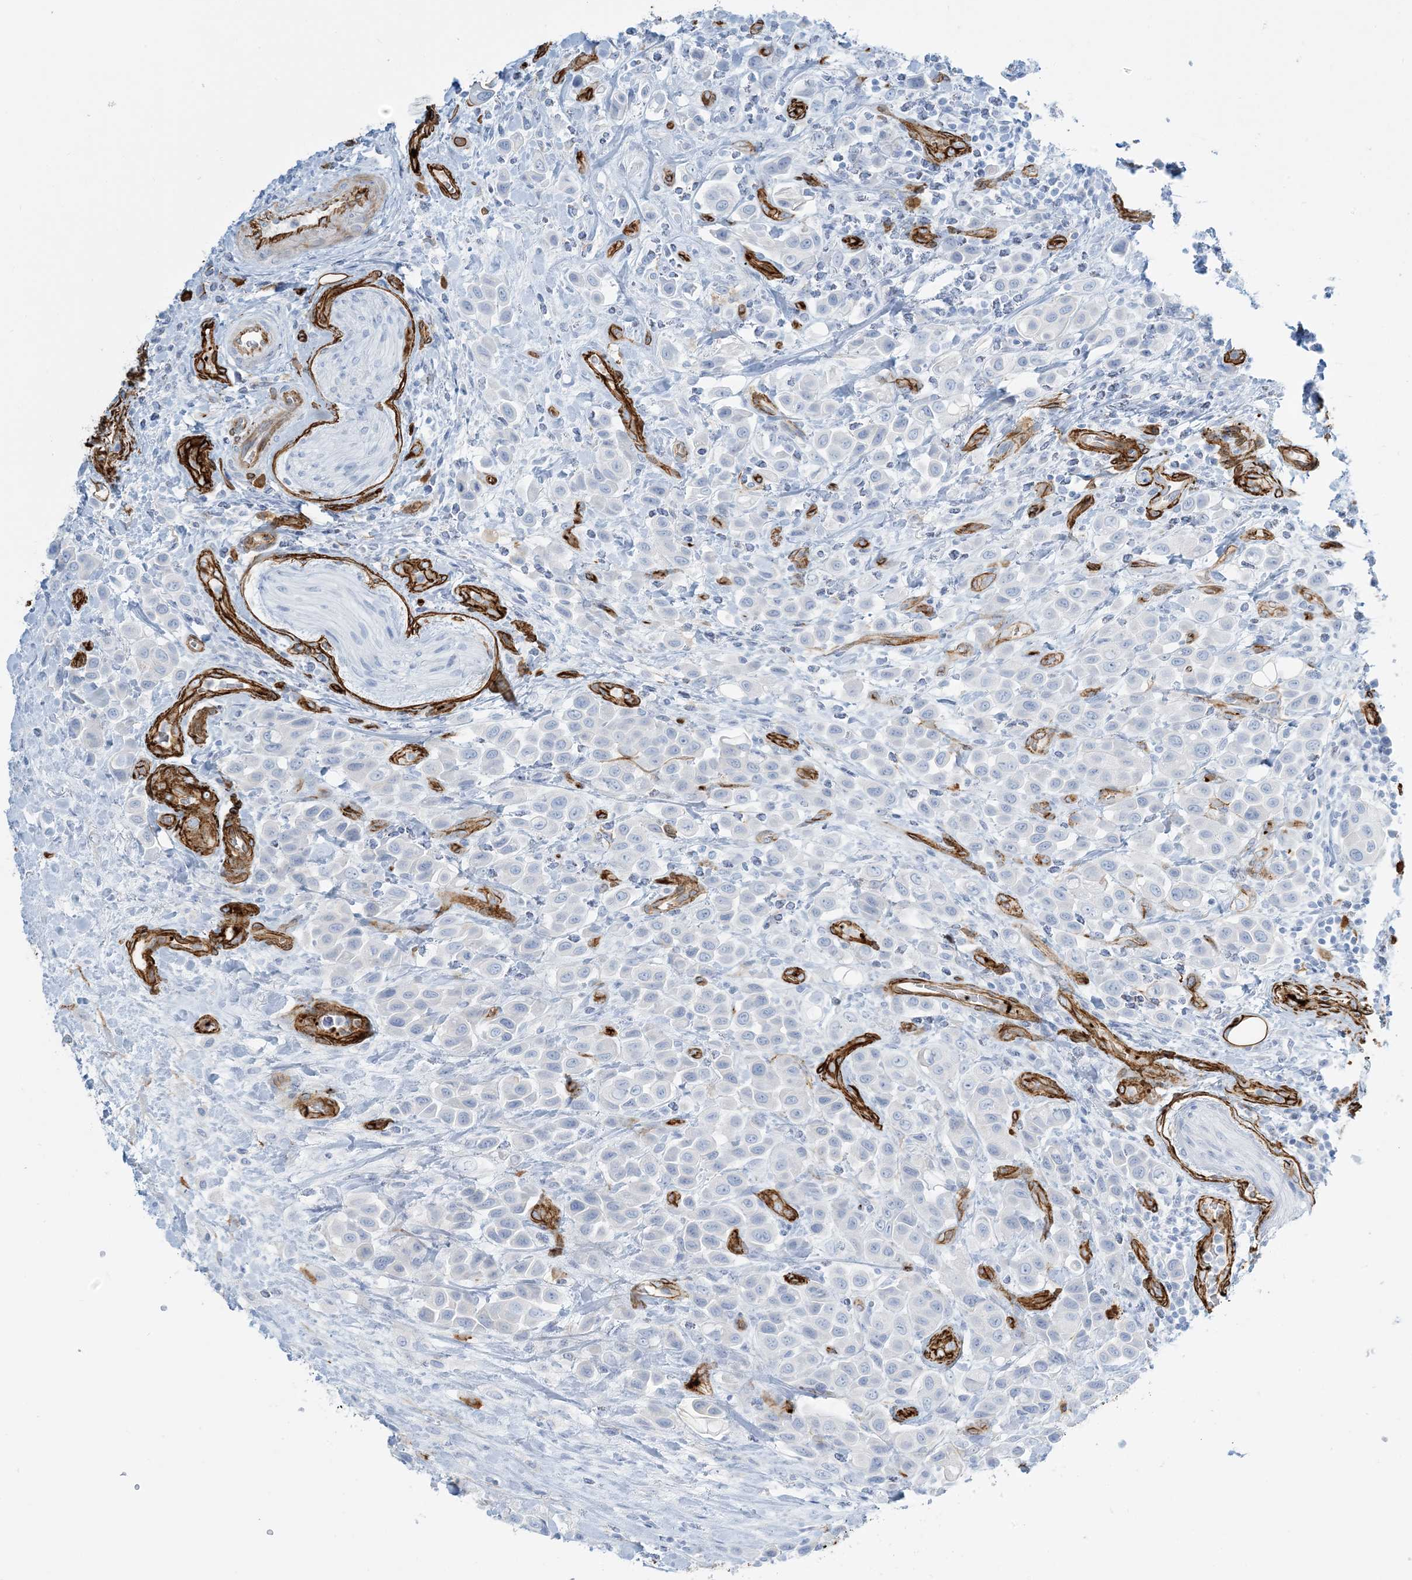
{"staining": {"intensity": "negative", "quantity": "none", "location": "none"}, "tissue": "urothelial cancer", "cell_type": "Tumor cells", "image_type": "cancer", "snomed": [{"axis": "morphology", "description": "Urothelial carcinoma, High grade"}, {"axis": "topography", "description": "Urinary bladder"}], "caption": "There is no significant positivity in tumor cells of urothelial cancer.", "gene": "EPS8L3", "patient": {"sex": "male", "age": 50}}